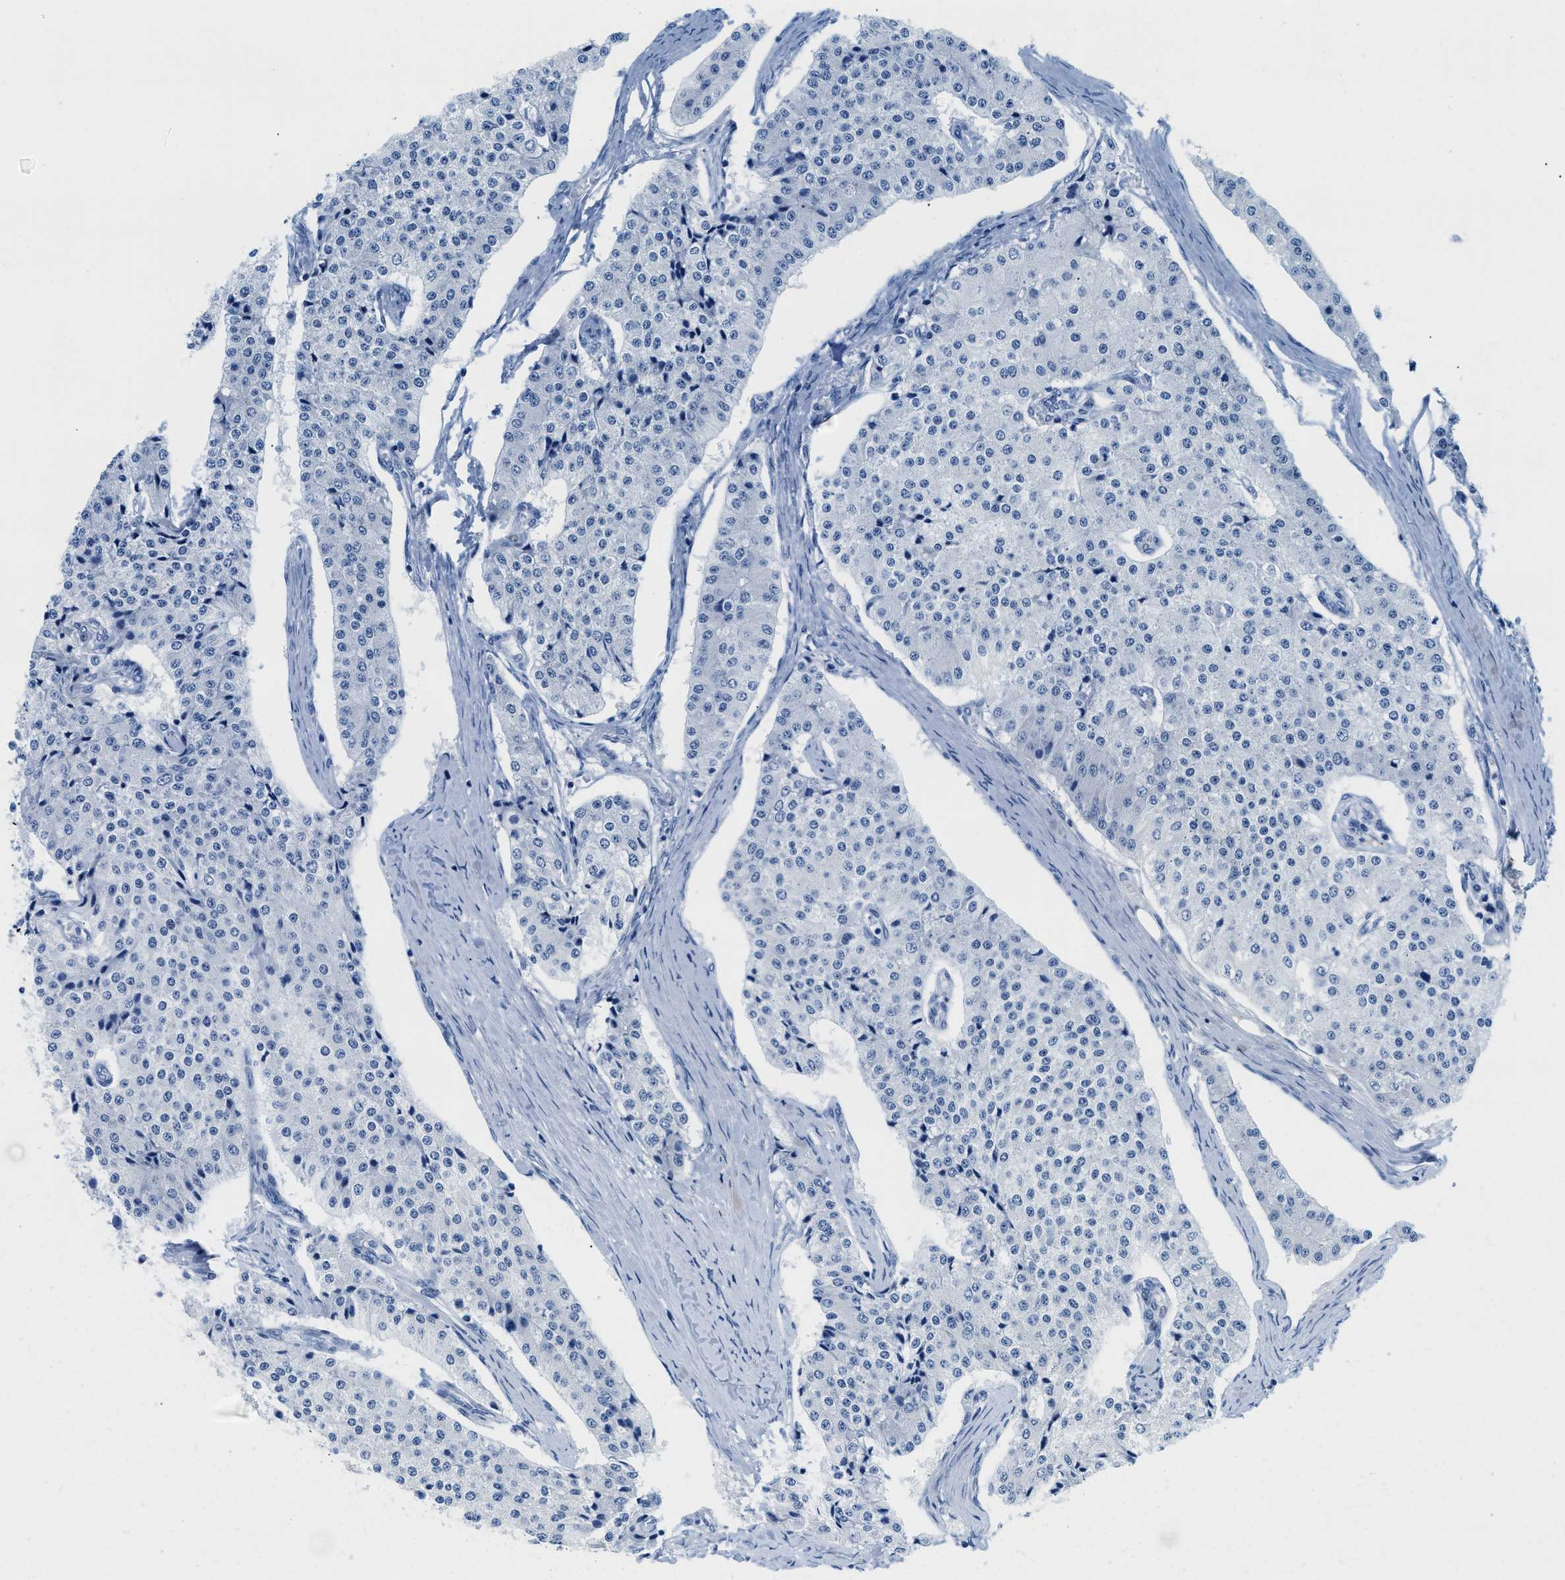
{"staining": {"intensity": "negative", "quantity": "none", "location": "none"}, "tissue": "carcinoid", "cell_type": "Tumor cells", "image_type": "cancer", "snomed": [{"axis": "morphology", "description": "Carcinoid, malignant, NOS"}, {"axis": "topography", "description": "Colon"}], "caption": "Tumor cells show no significant protein positivity in carcinoid.", "gene": "GSN", "patient": {"sex": "female", "age": 52}}